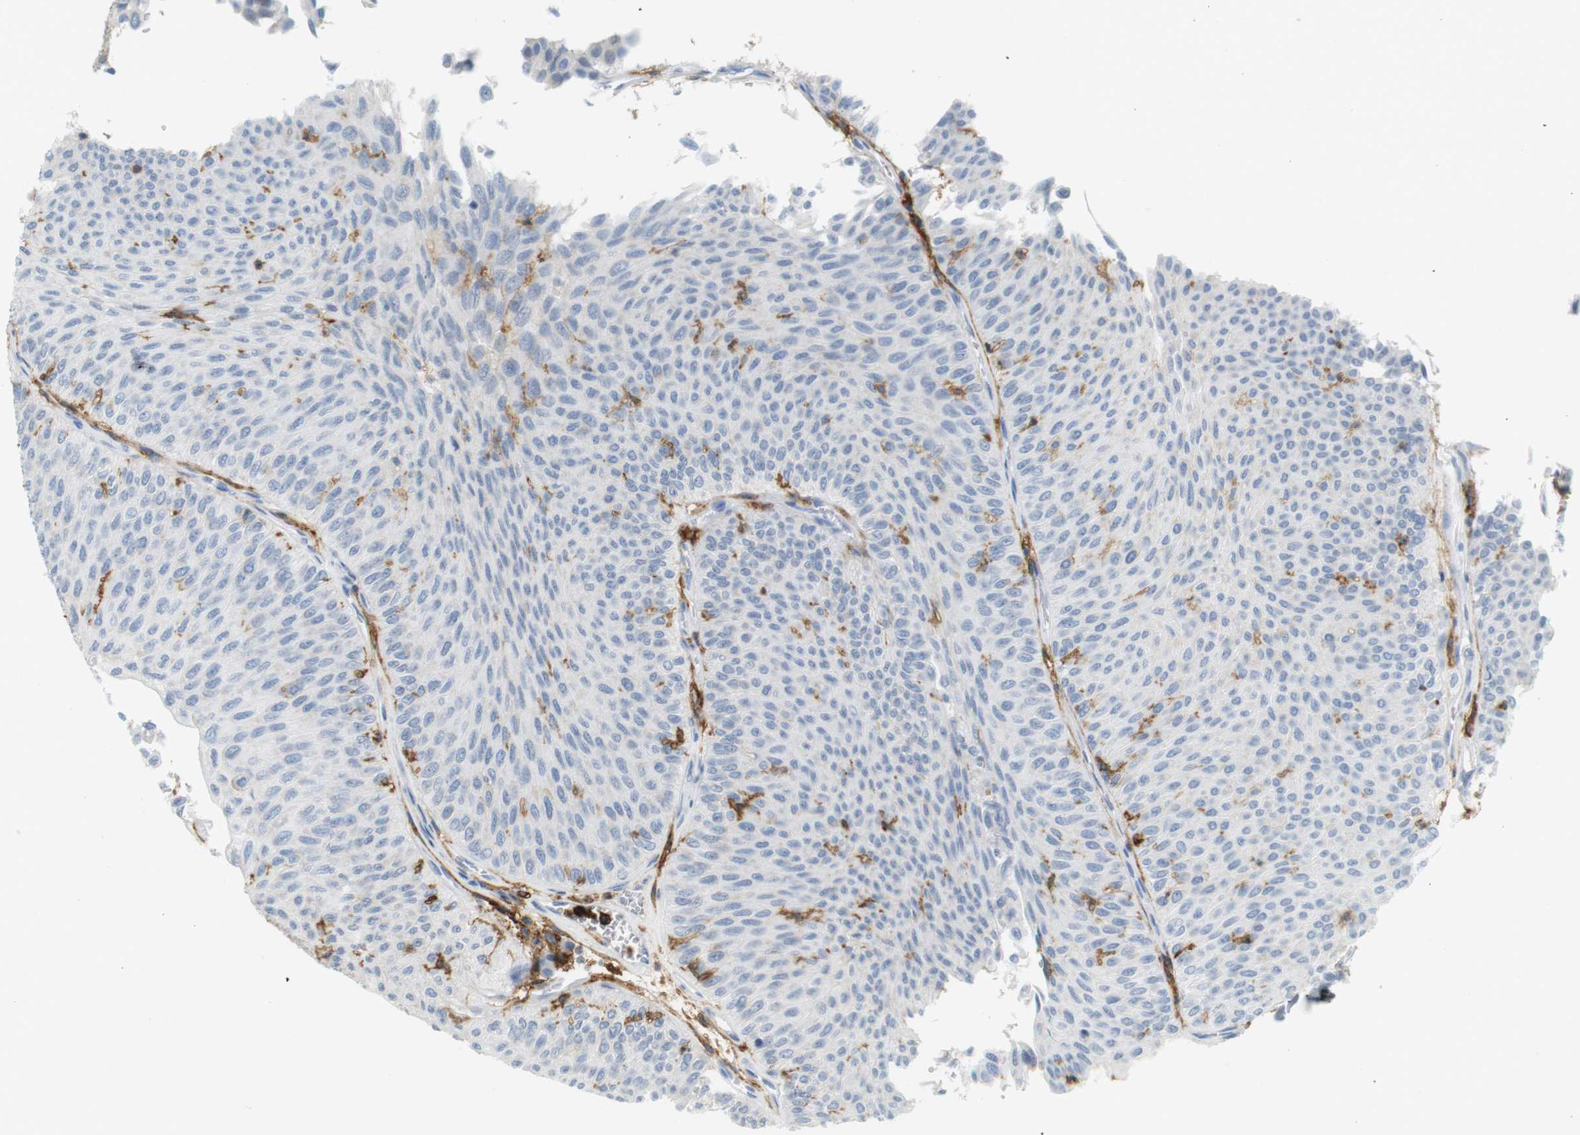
{"staining": {"intensity": "negative", "quantity": "none", "location": "none"}, "tissue": "urothelial cancer", "cell_type": "Tumor cells", "image_type": "cancer", "snomed": [{"axis": "morphology", "description": "Urothelial carcinoma, Low grade"}, {"axis": "topography", "description": "Urinary bladder"}], "caption": "Low-grade urothelial carcinoma stained for a protein using immunohistochemistry shows no expression tumor cells.", "gene": "SIRPA", "patient": {"sex": "male", "age": 78}}